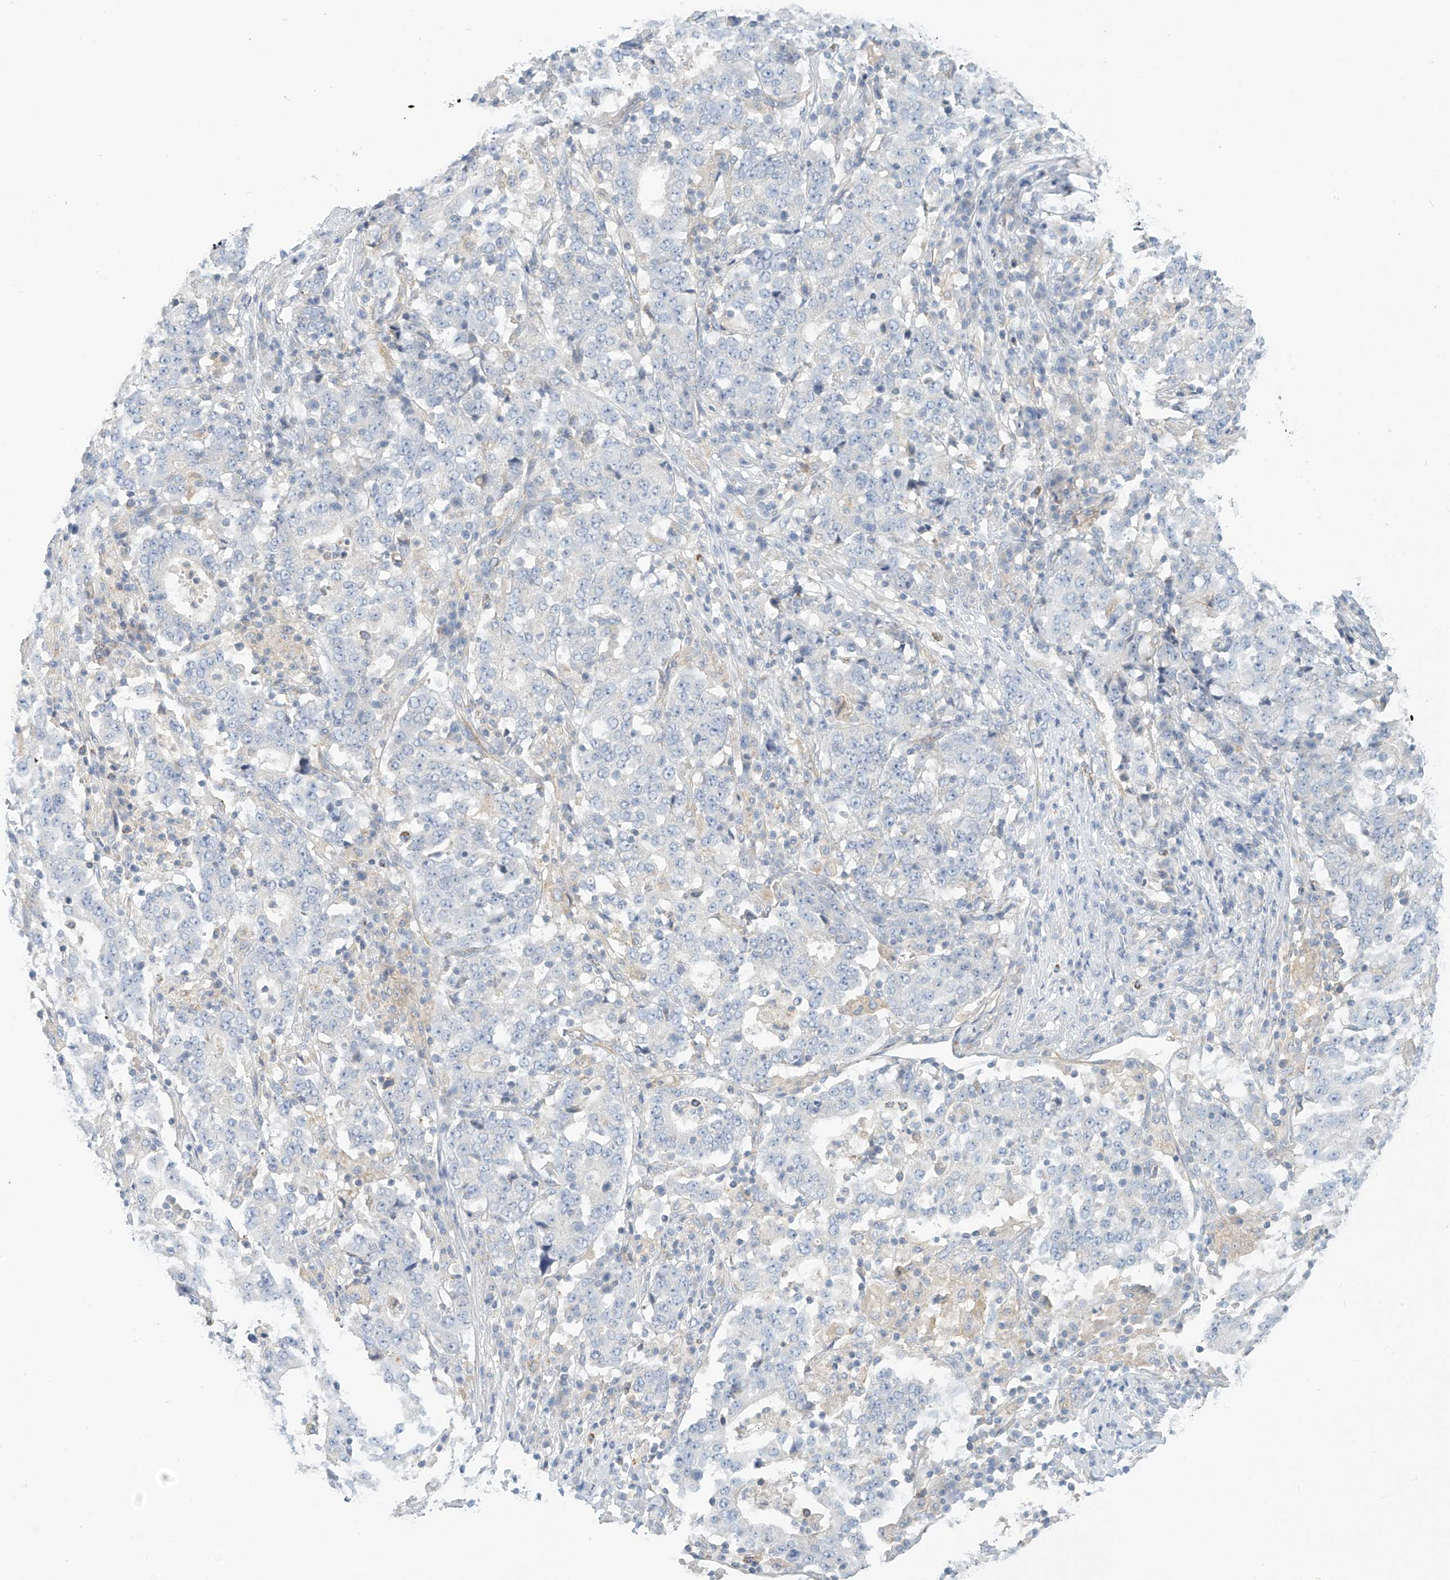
{"staining": {"intensity": "negative", "quantity": "none", "location": "none"}, "tissue": "stomach cancer", "cell_type": "Tumor cells", "image_type": "cancer", "snomed": [{"axis": "morphology", "description": "Adenocarcinoma, NOS"}, {"axis": "topography", "description": "Stomach"}], "caption": "A histopathology image of stomach cancer (adenocarcinoma) stained for a protein shows no brown staining in tumor cells. Brightfield microscopy of immunohistochemistry stained with DAB (brown) and hematoxylin (blue), captured at high magnification.", "gene": "SLC6A12", "patient": {"sex": "male", "age": 59}}